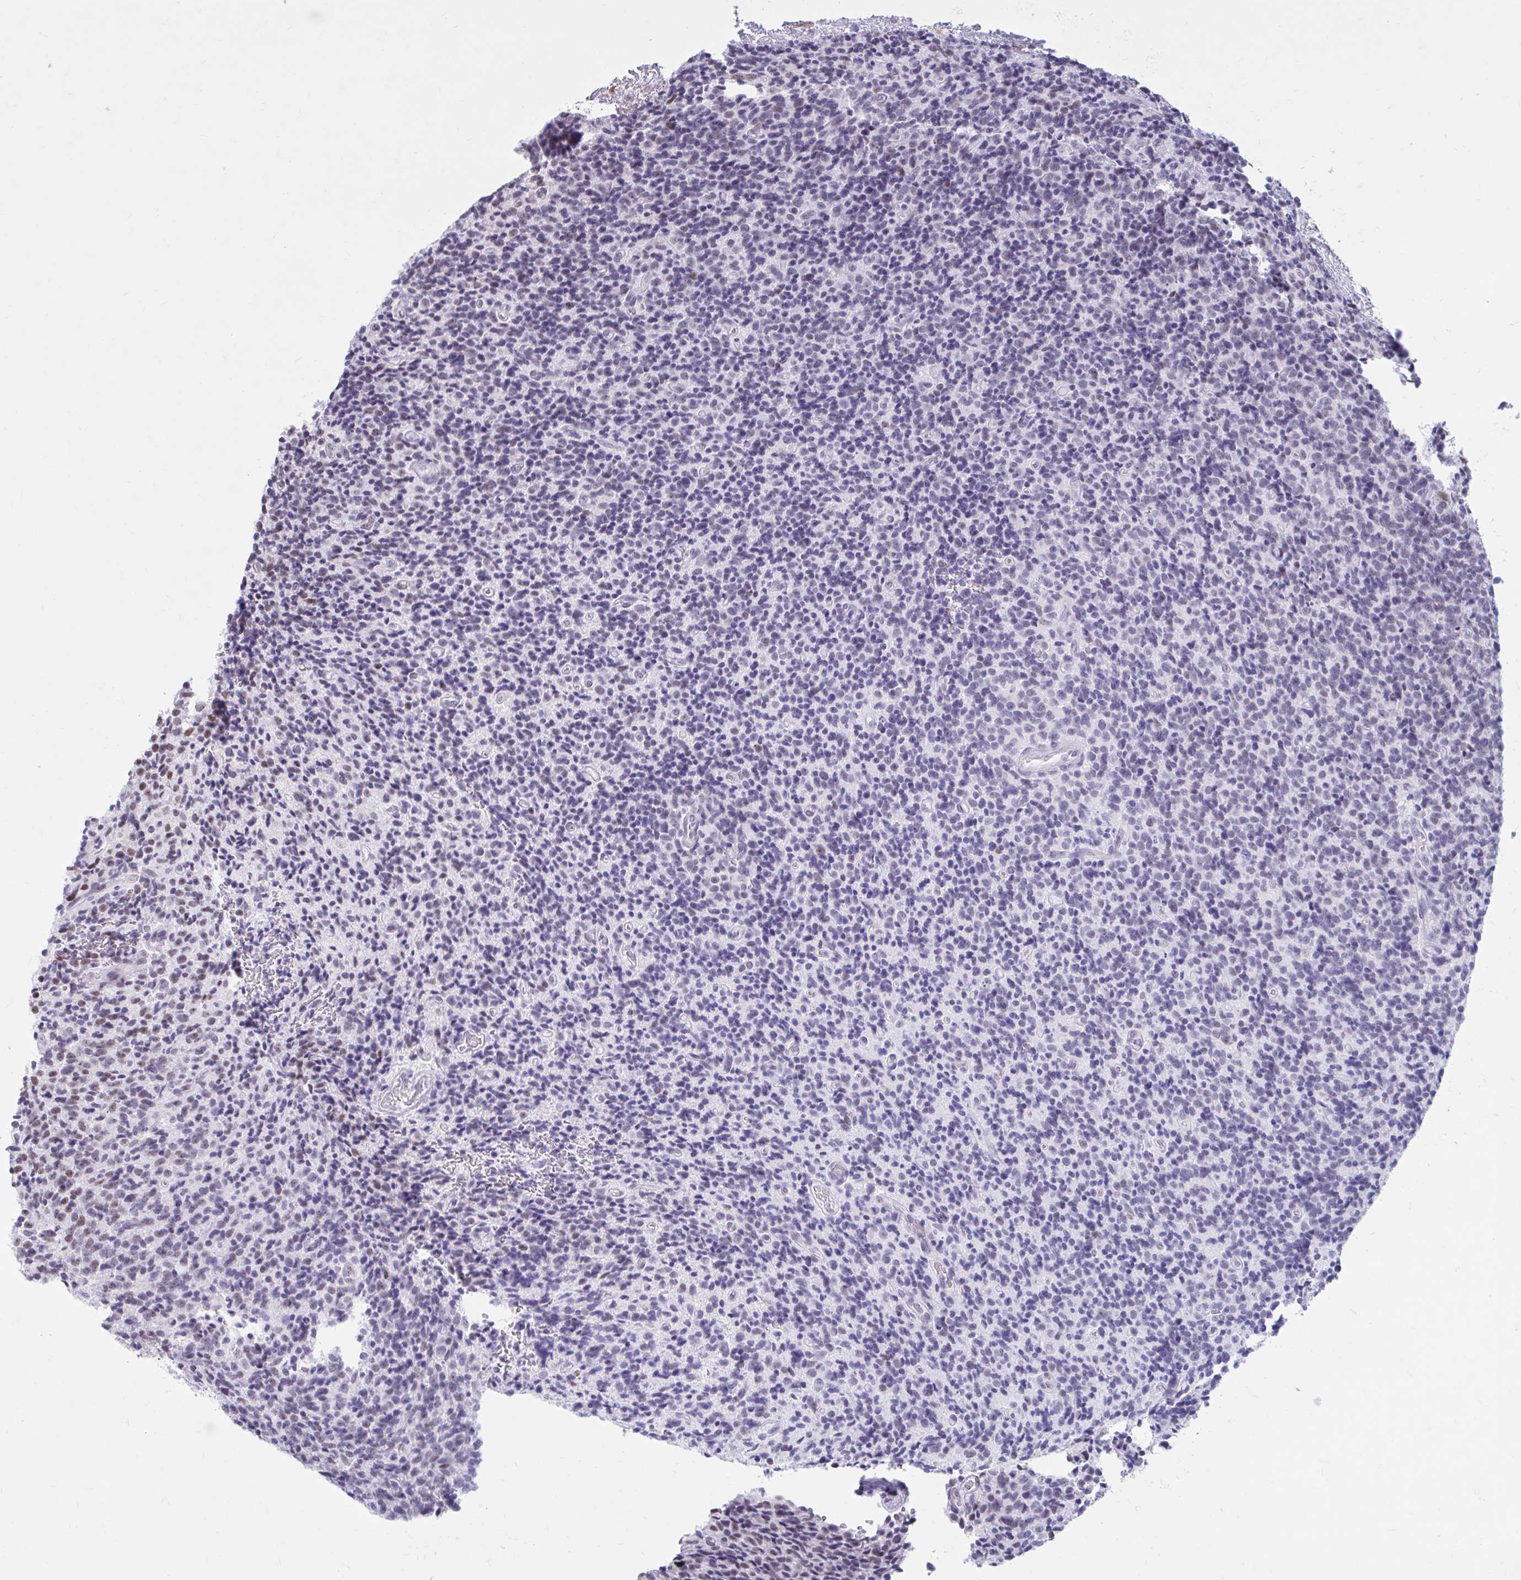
{"staining": {"intensity": "negative", "quantity": "none", "location": "none"}, "tissue": "glioma", "cell_type": "Tumor cells", "image_type": "cancer", "snomed": [{"axis": "morphology", "description": "Glioma, malignant, High grade"}, {"axis": "topography", "description": "Brain"}], "caption": "The immunohistochemistry micrograph has no significant expression in tumor cells of high-grade glioma (malignant) tissue.", "gene": "PROSER1", "patient": {"sex": "male", "age": 76}}